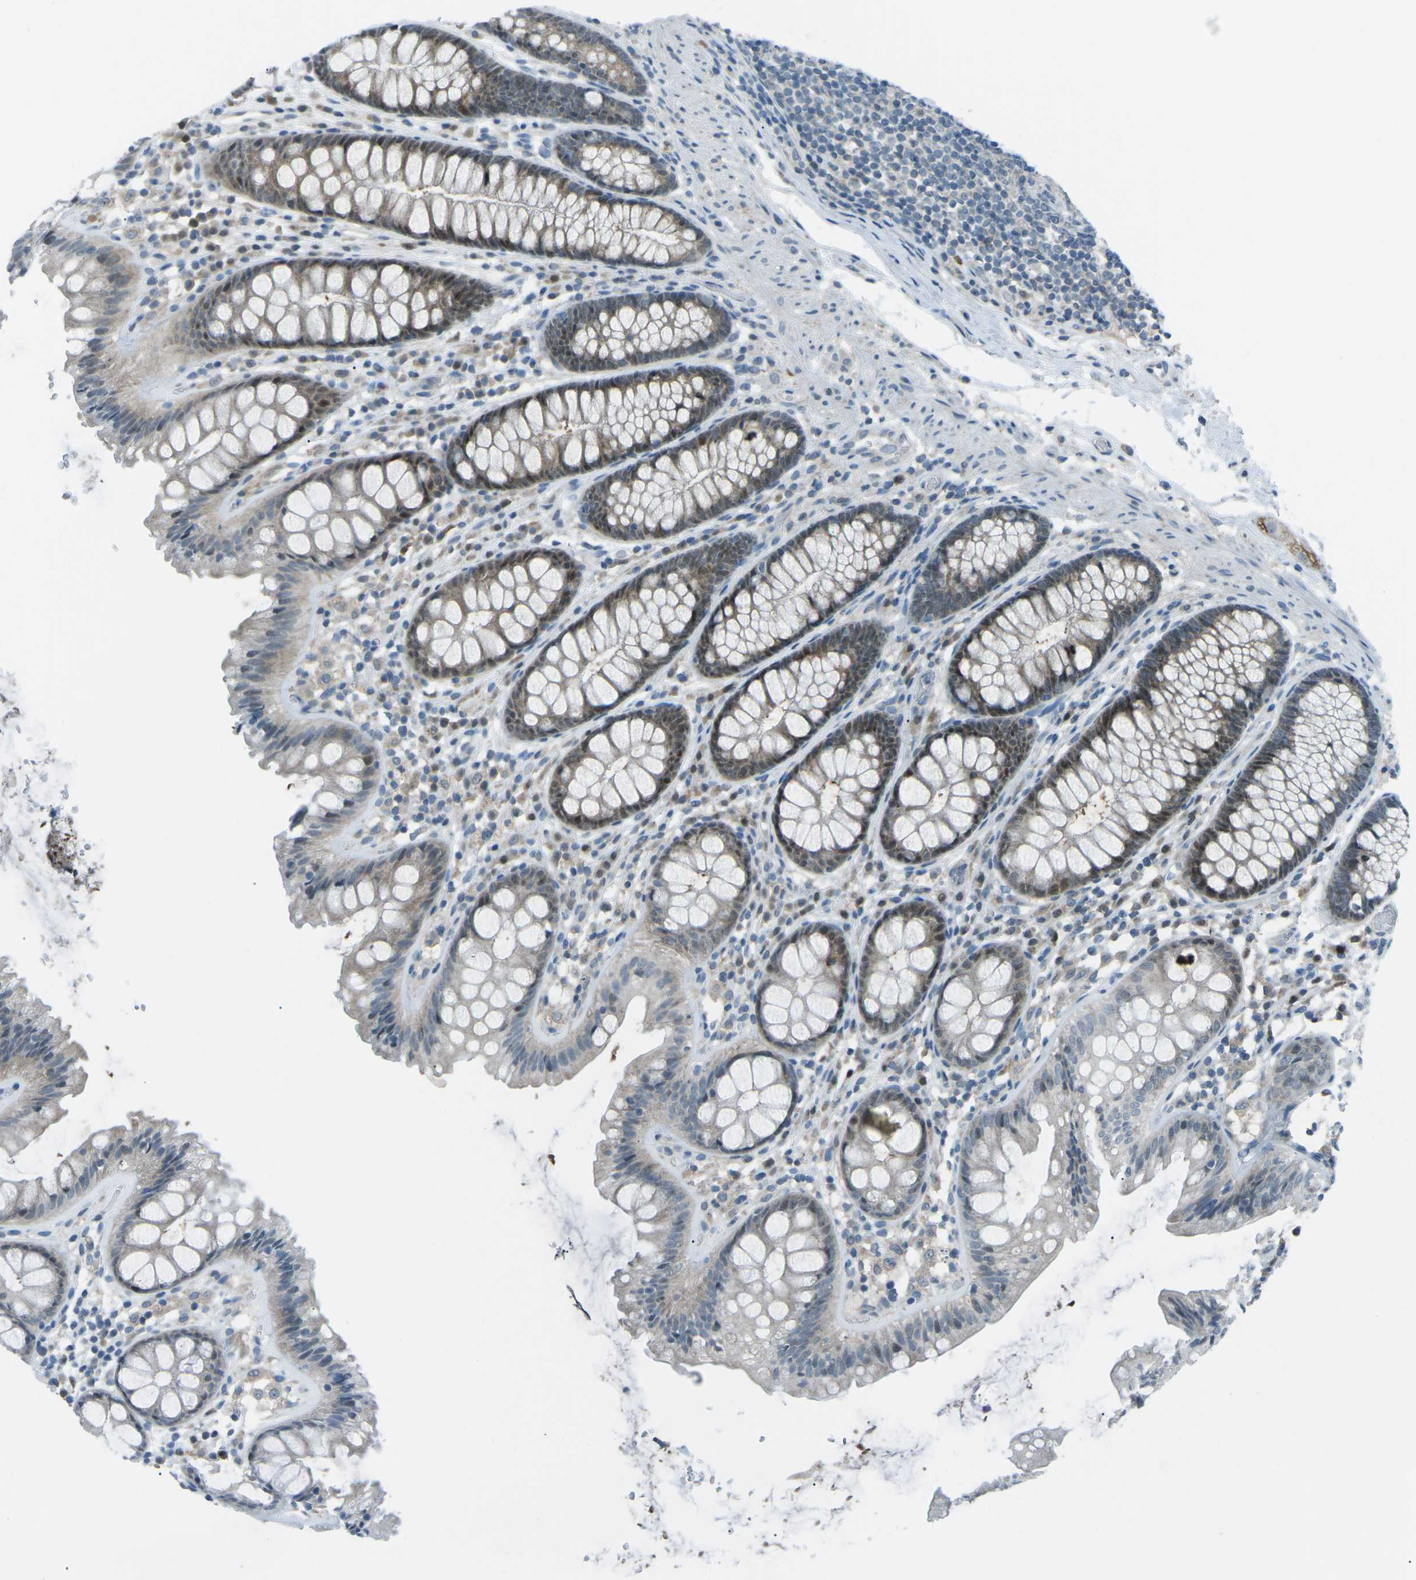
{"staining": {"intensity": "negative", "quantity": "none", "location": "none"}, "tissue": "colon", "cell_type": "Endothelial cells", "image_type": "normal", "snomed": [{"axis": "morphology", "description": "Normal tissue, NOS"}, {"axis": "topography", "description": "Colon"}], "caption": "High power microscopy histopathology image of an immunohistochemistry (IHC) micrograph of benign colon, revealing no significant staining in endothelial cells.", "gene": "PRKCA", "patient": {"sex": "female", "age": 56}}